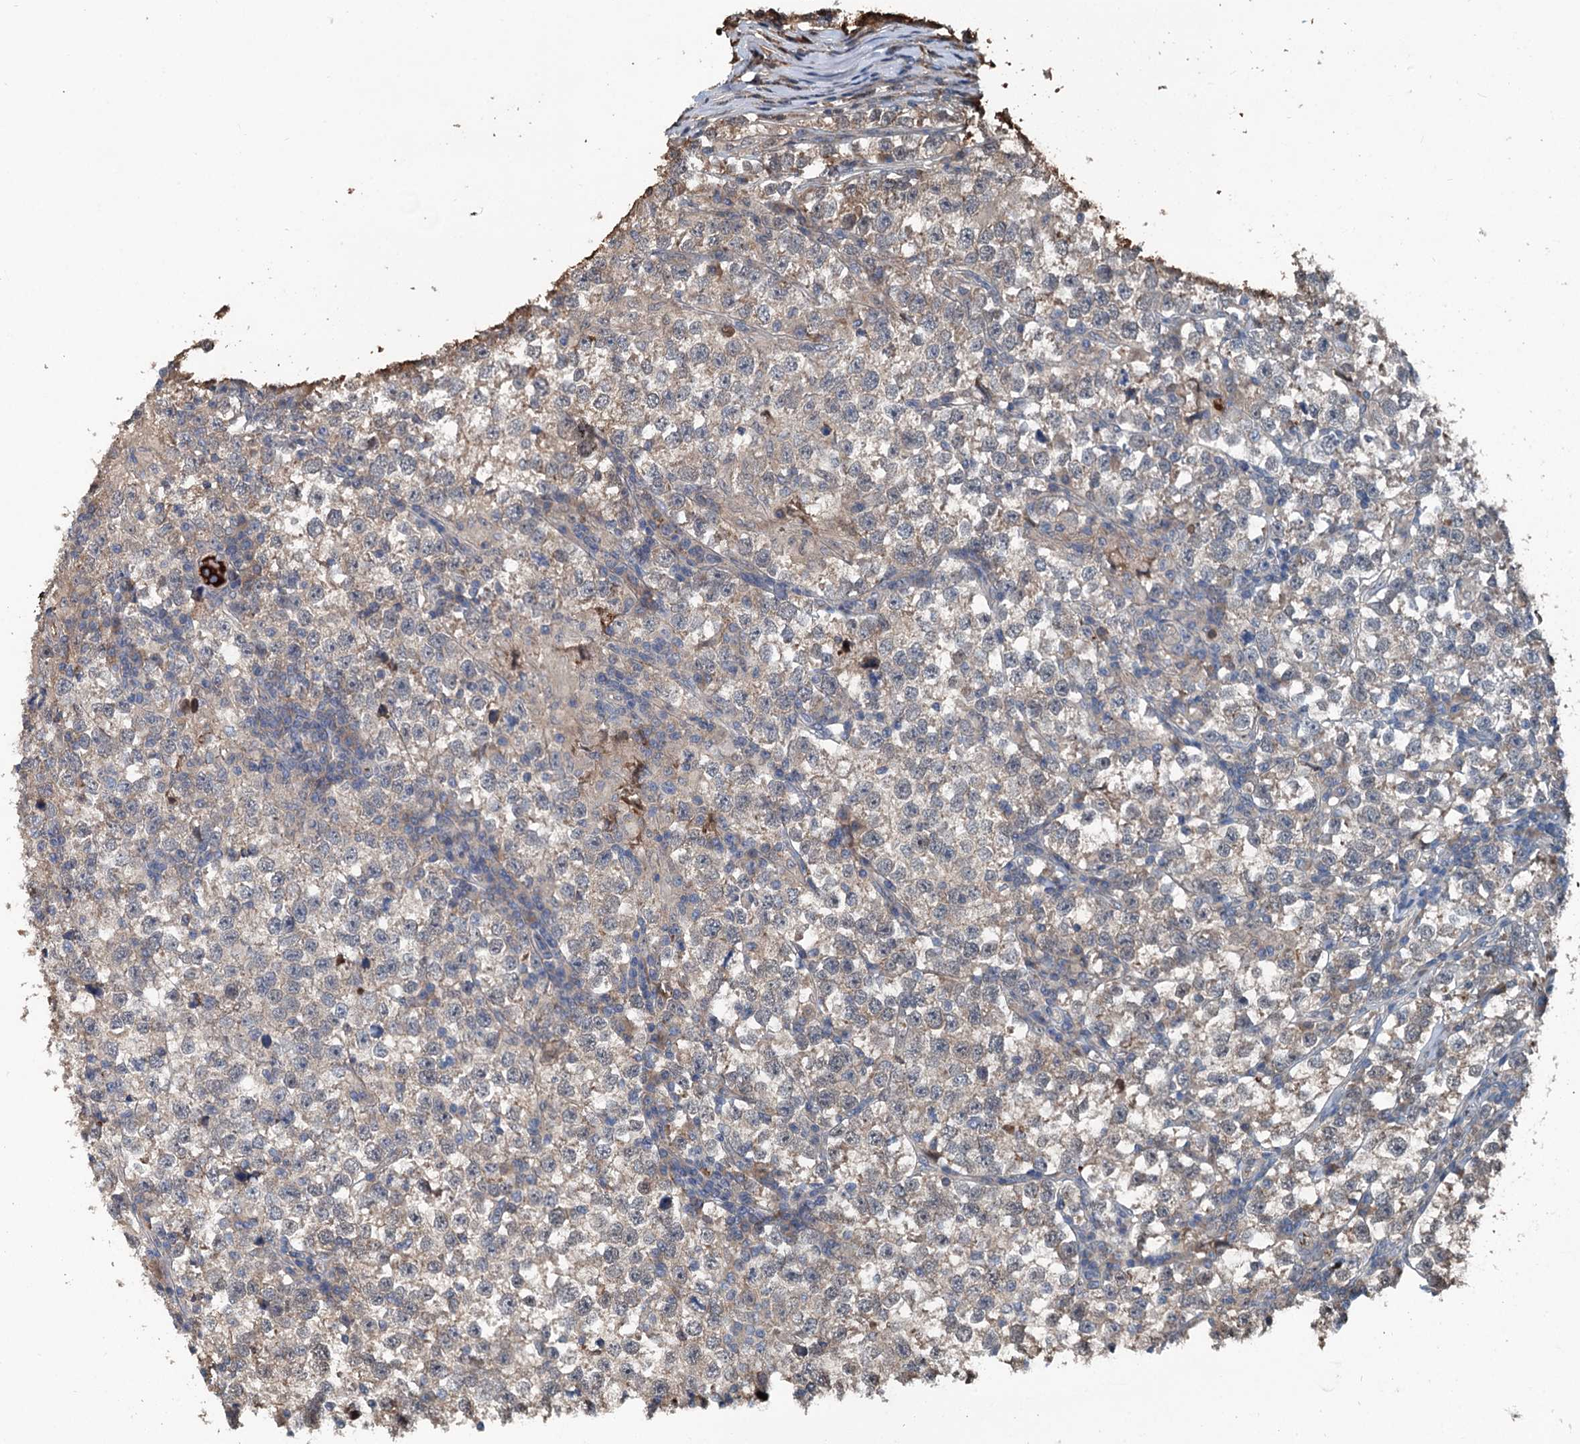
{"staining": {"intensity": "negative", "quantity": "none", "location": "none"}, "tissue": "testis cancer", "cell_type": "Tumor cells", "image_type": "cancer", "snomed": [{"axis": "morphology", "description": "Normal tissue, NOS"}, {"axis": "morphology", "description": "Seminoma, NOS"}, {"axis": "topography", "description": "Testis"}], "caption": "High power microscopy image of an IHC micrograph of testis cancer, revealing no significant staining in tumor cells.", "gene": "TEDC1", "patient": {"sex": "male", "age": 43}}